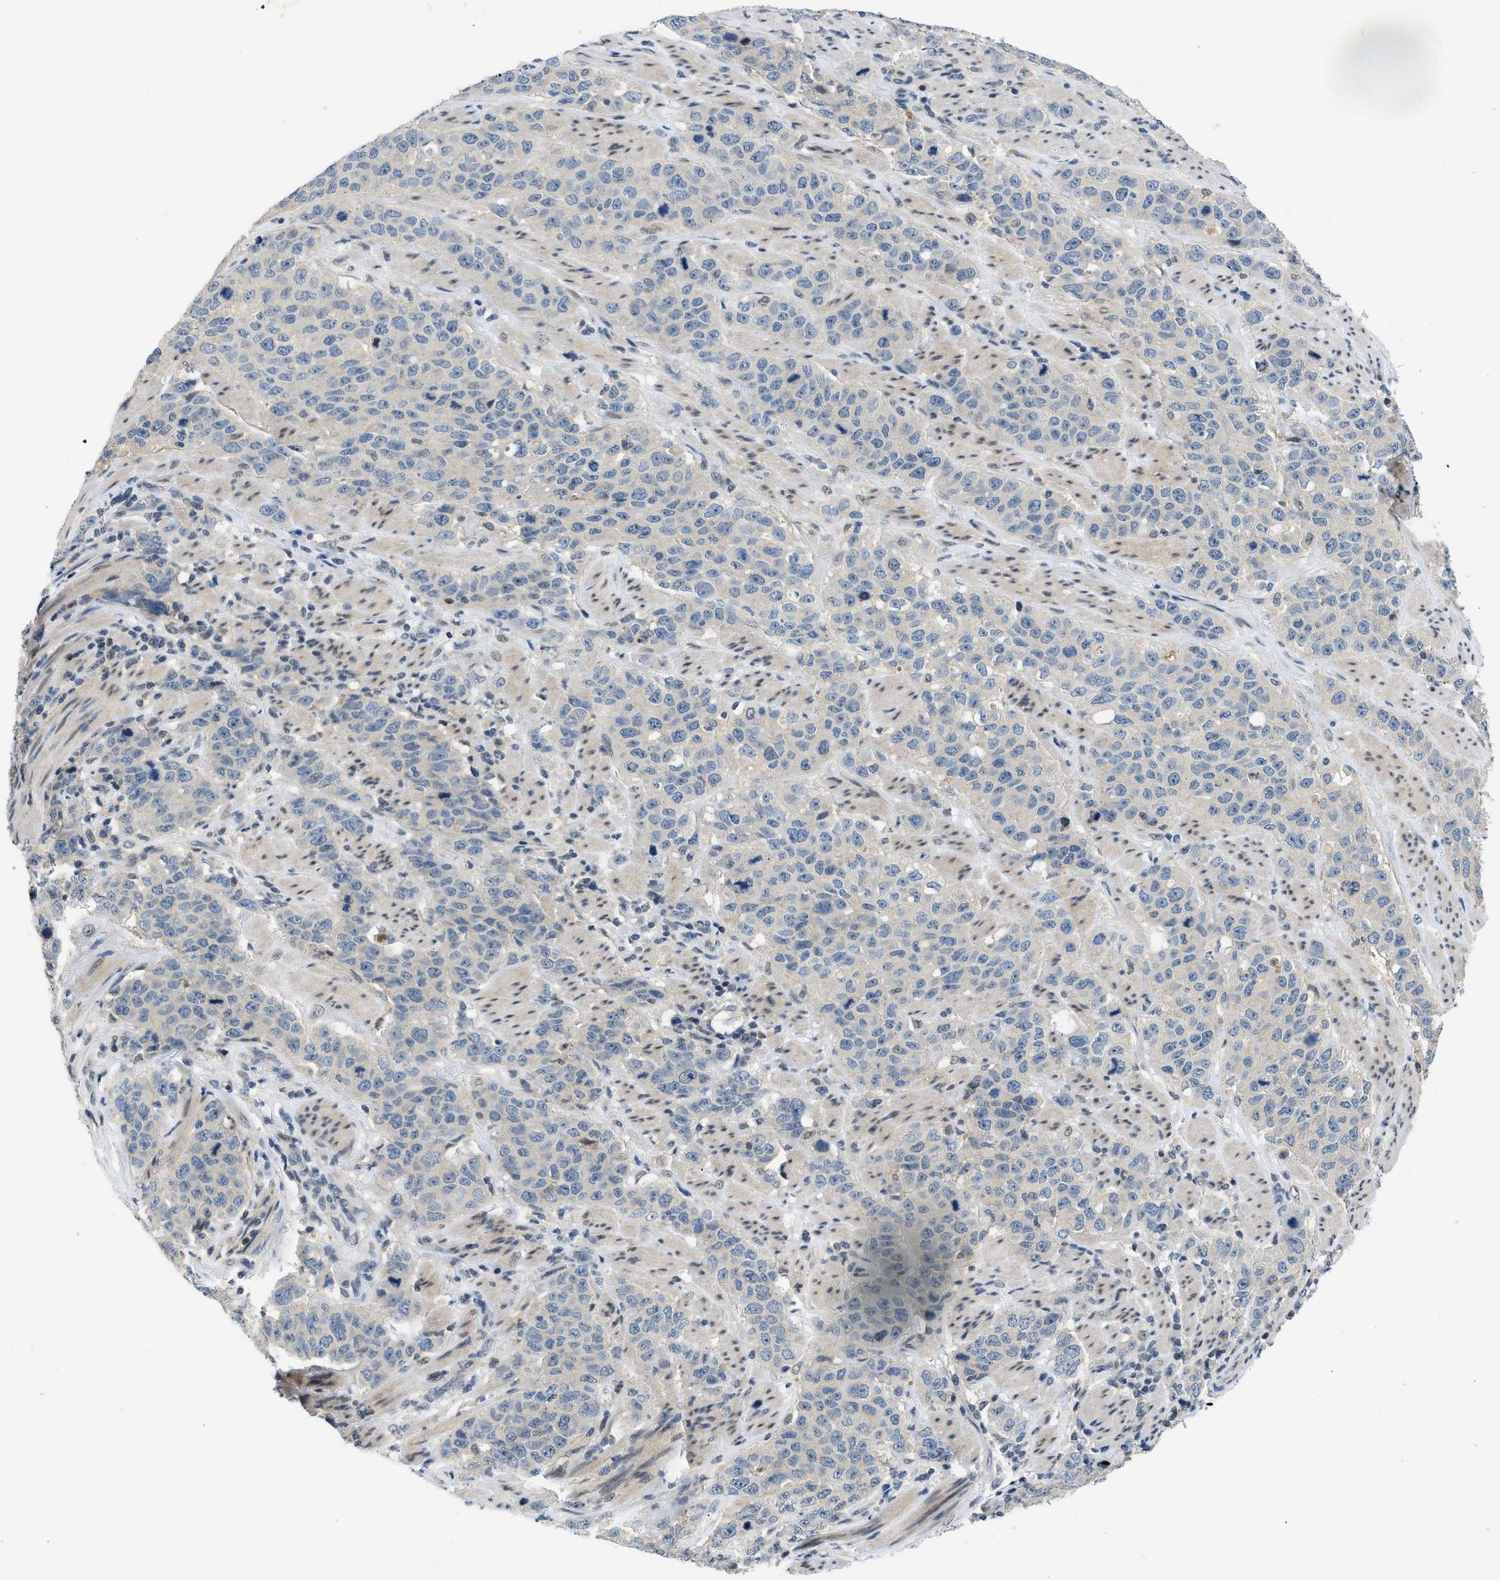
{"staining": {"intensity": "negative", "quantity": "none", "location": "none"}, "tissue": "stomach cancer", "cell_type": "Tumor cells", "image_type": "cancer", "snomed": [{"axis": "morphology", "description": "Adenocarcinoma, NOS"}, {"axis": "topography", "description": "Stomach"}], "caption": "This is an immunohistochemistry (IHC) histopathology image of stomach adenocarcinoma. There is no expression in tumor cells.", "gene": "OLIG3", "patient": {"sex": "male", "age": 48}}